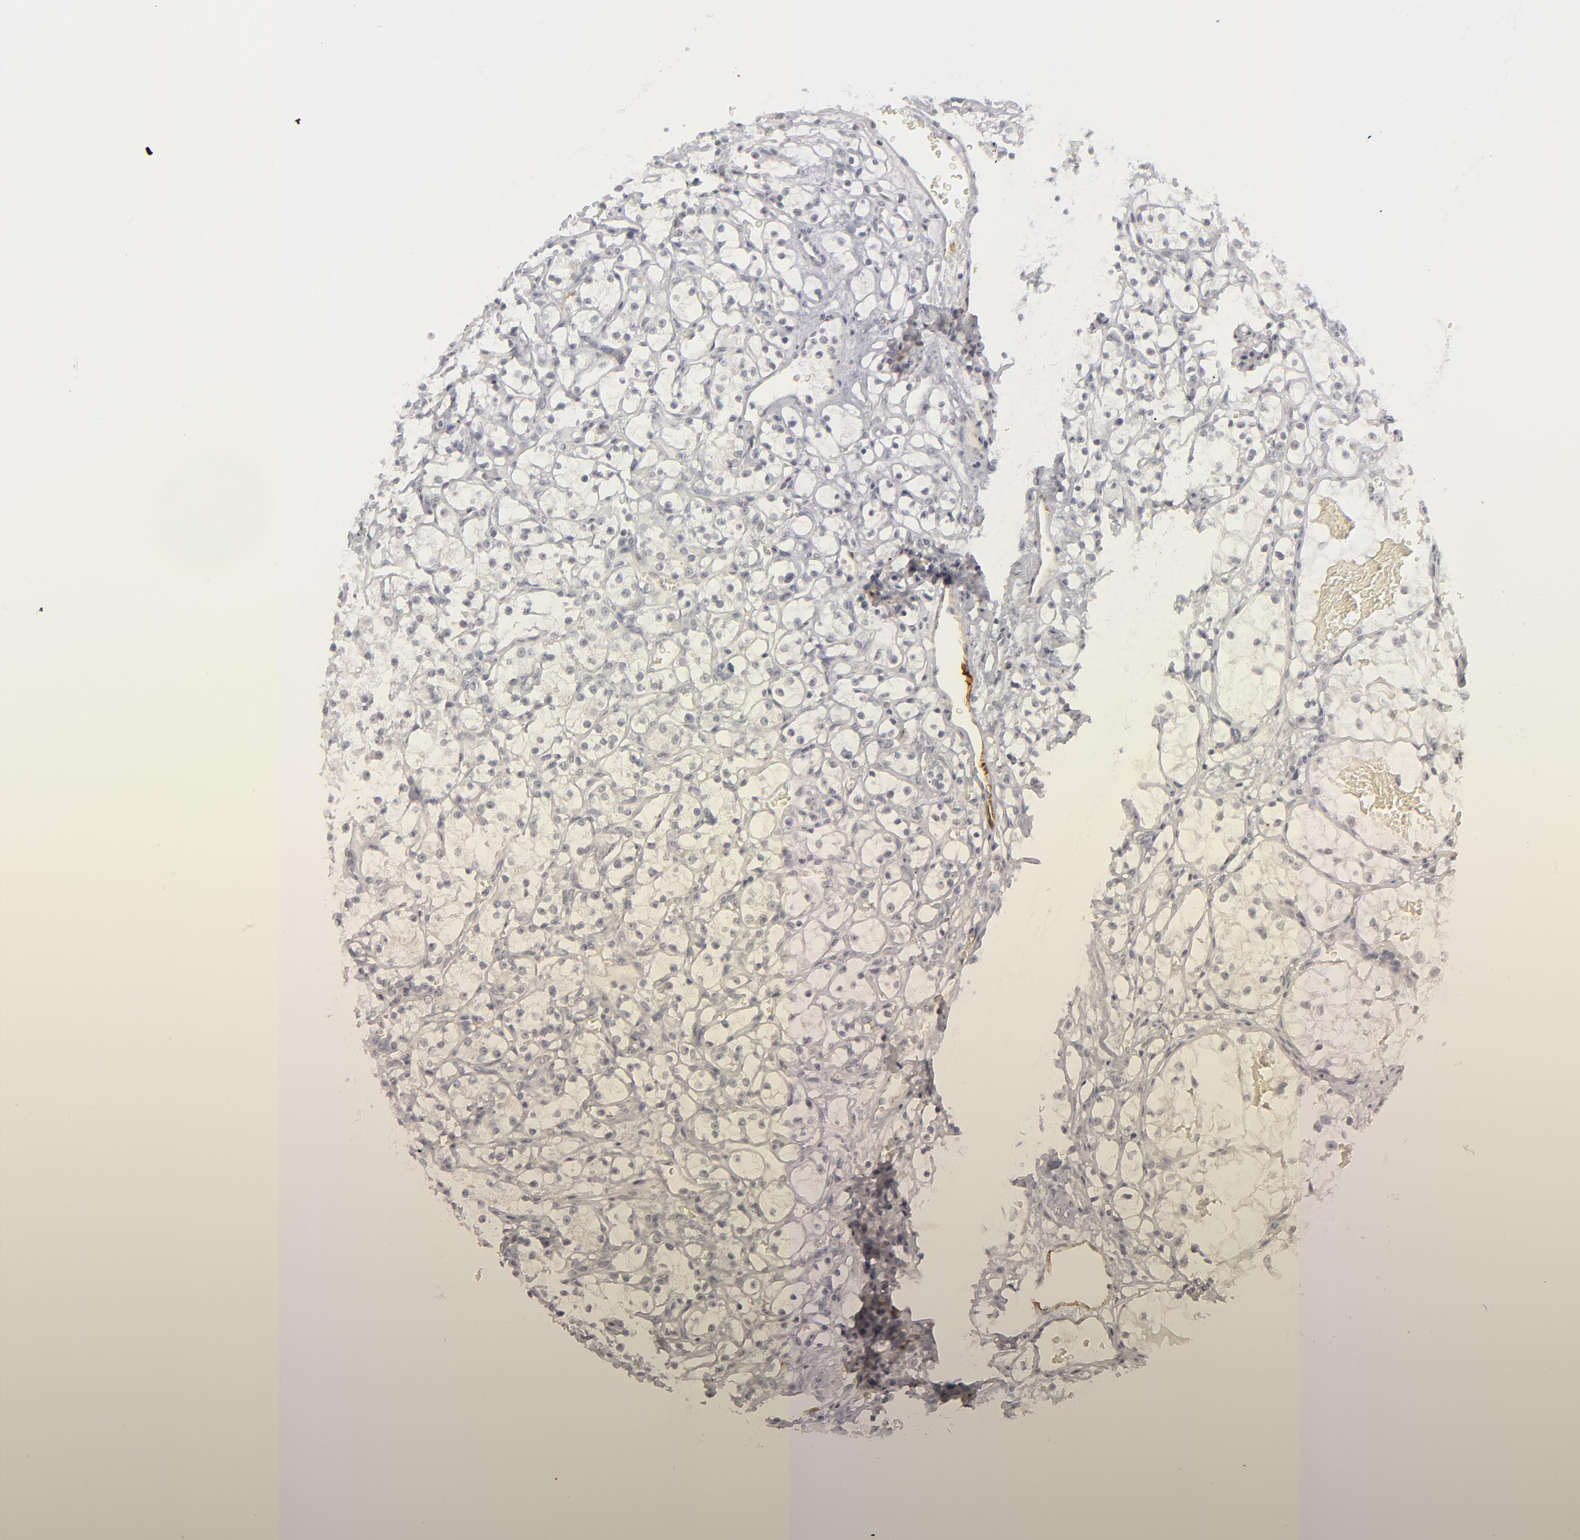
{"staining": {"intensity": "negative", "quantity": "none", "location": "none"}, "tissue": "renal cancer", "cell_type": "Tumor cells", "image_type": "cancer", "snomed": [{"axis": "morphology", "description": "Adenocarcinoma, NOS"}, {"axis": "topography", "description": "Kidney"}], "caption": "Immunohistochemistry (IHC) histopathology image of renal adenocarcinoma stained for a protein (brown), which shows no staining in tumor cells. The staining is performed using DAB (3,3'-diaminobenzidine) brown chromogen with nuclei counter-stained in using hematoxylin.", "gene": "KIAA1210", "patient": {"sex": "male", "age": 61}}